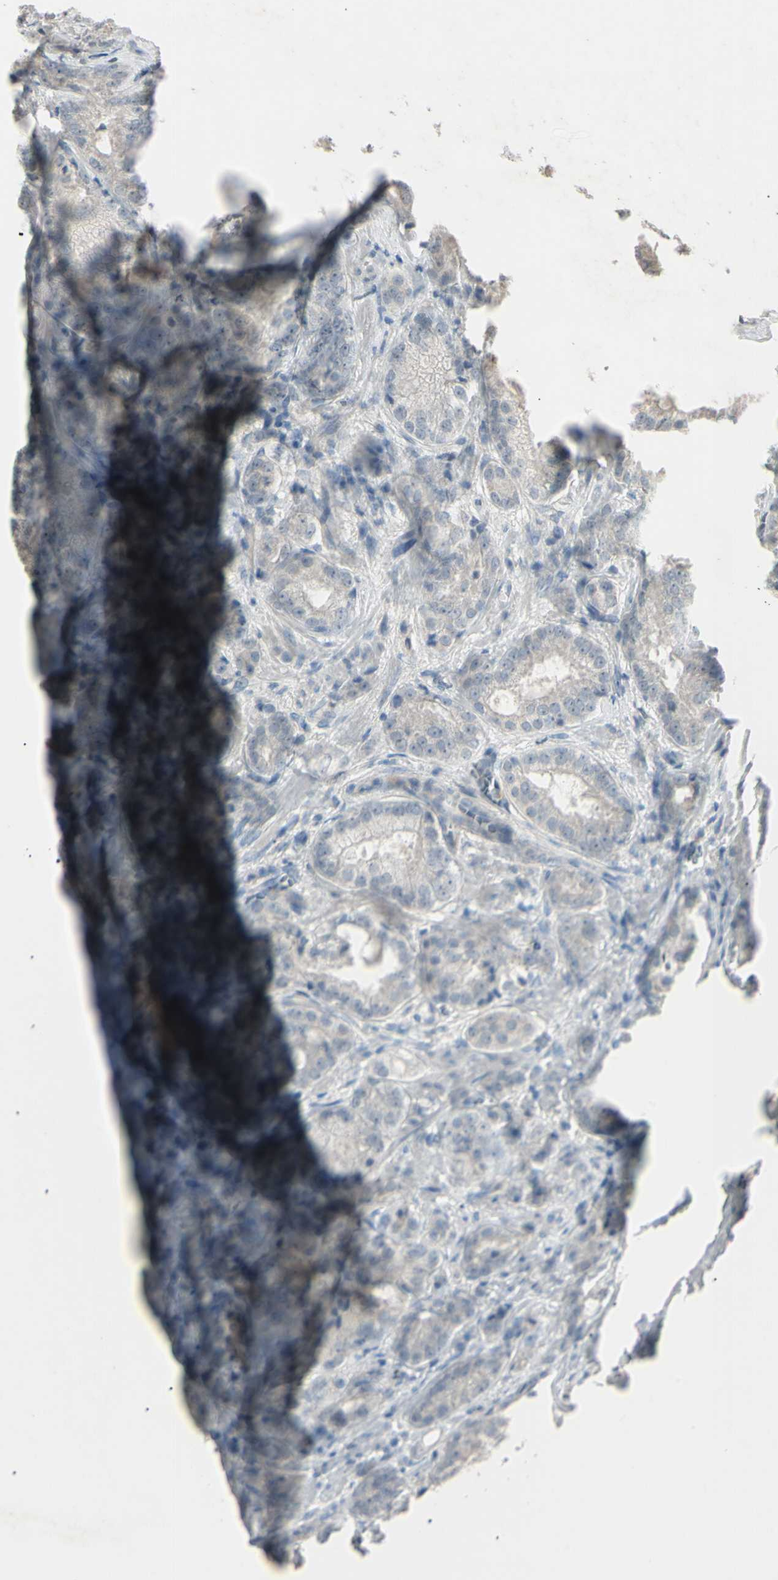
{"staining": {"intensity": "negative", "quantity": "none", "location": "none"}, "tissue": "prostate cancer", "cell_type": "Tumor cells", "image_type": "cancer", "snomed": [{"axis": "morphology", "description": "Adenocarcinoma, High grade"}, {"axis": "topography", "description": "Prostate"}], "caption": "A histopathology image of high-grade adenocarcinoma (prostate) stained for a protein reveals no brown staining in tumor cells.", "gene": "PIAS4", "patient": {"sex": "male", "age": 64}}